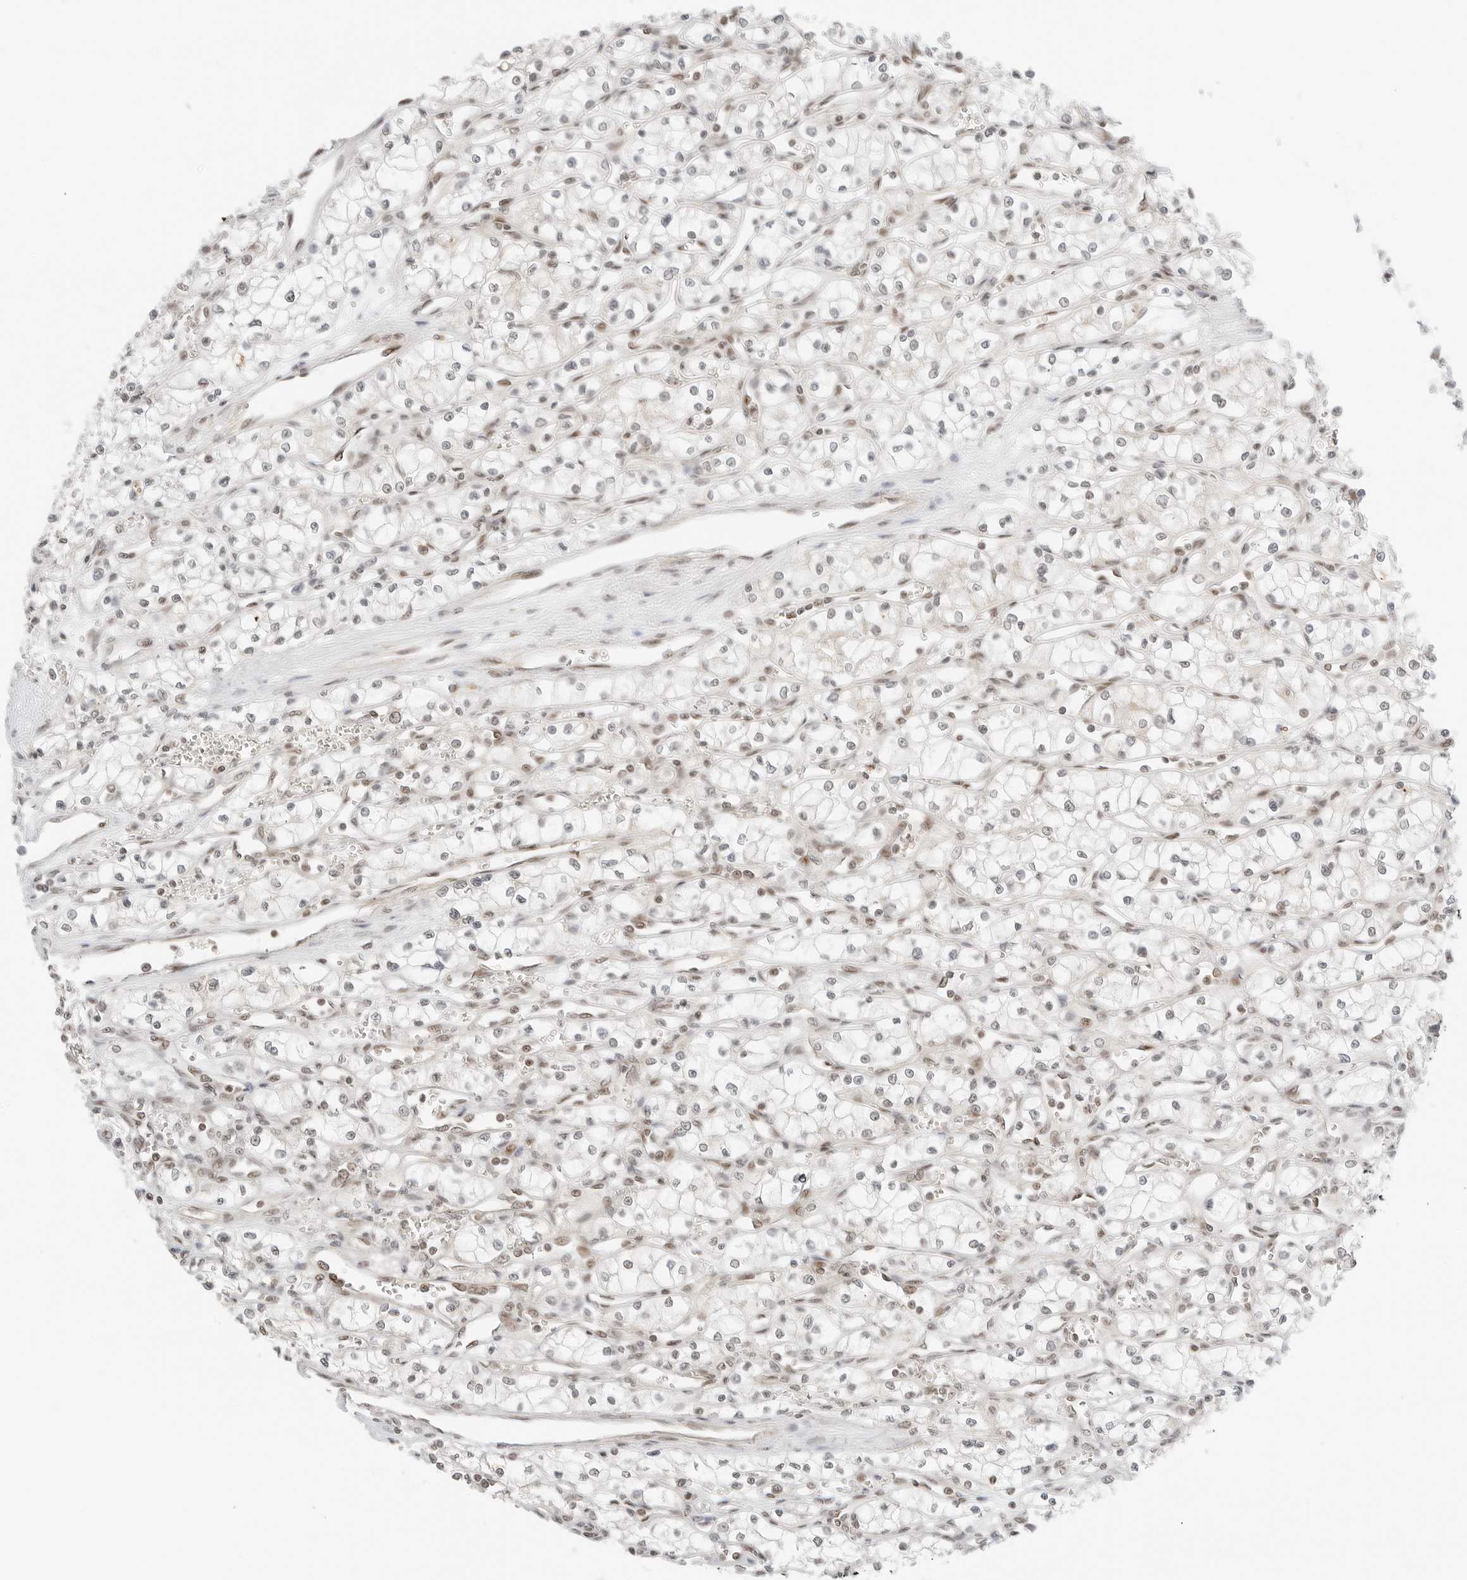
{"staining": {"intensity": "negative", "quantity": "none", "location": "none"}, "tissue": "renal cancer", "cell_type": "Tumor cells", "image_type": "cancer", "snomed": [{"axis": "morphology", "description": "Adenocarcinoma, NOS"}, {"axis": "topography", "description": "Kidney"}], "caption": "Histopathology image shows no significant protein expression in tumor cells of adenocarcinoma (renal).", "gene": "CRTC2", "patient": {"sex": "male", "age": 59}}